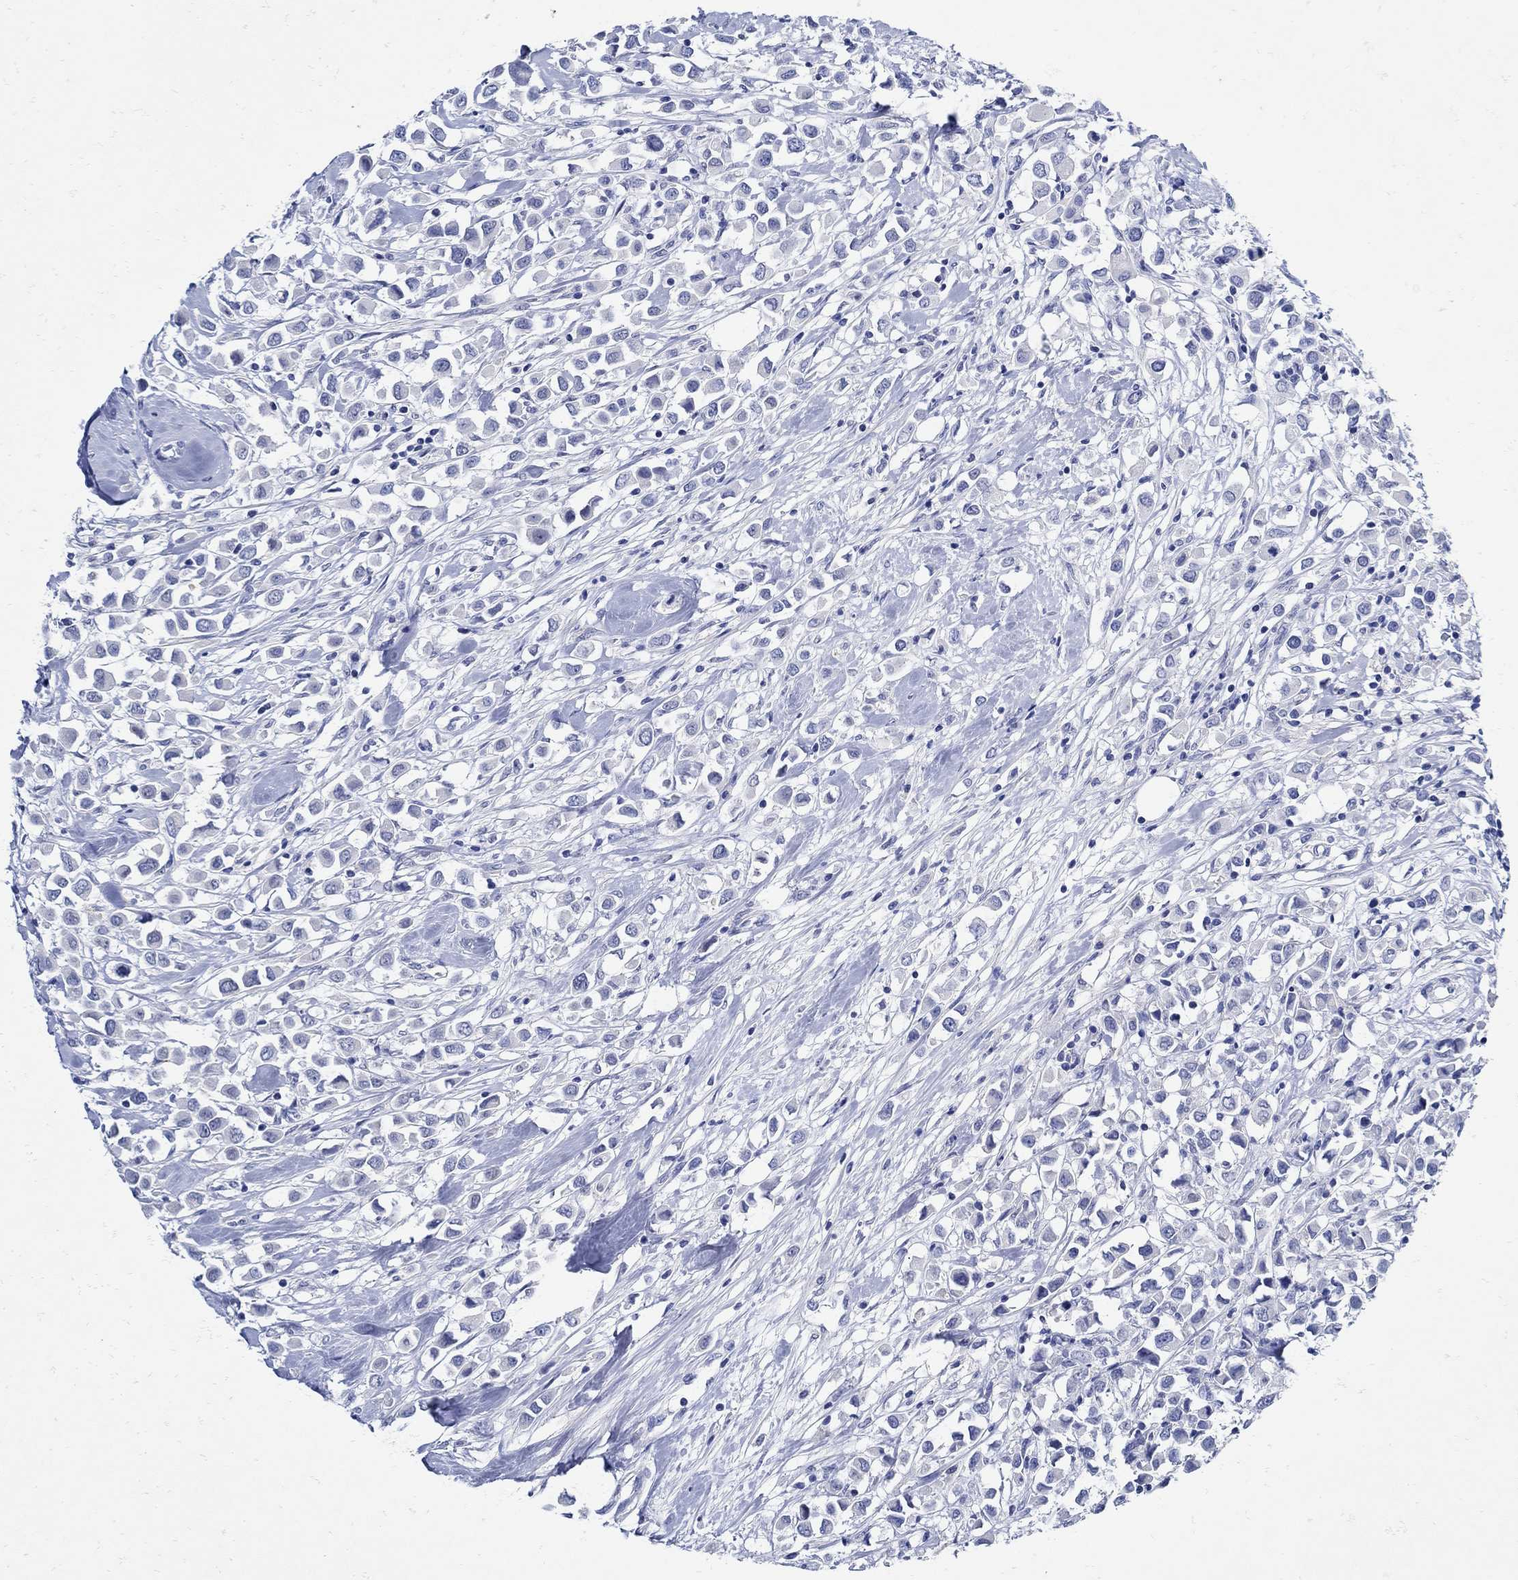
{"staining": {"intensity": "negative", "quantity": "none", "location": "none"}, "tissue": "breast cancer", "cell_type": "Tumor cells", "image_type": "cancer", "snomed": [{"axis": "morphology", "description": "Duct carcinoma"}, {"axis": "topography", "description": "Breast"}], "caption": "The photomicrograph exhibits no staining of tumor cells in intraductal carcinoma (breast).", "gene": "NOS1", "patient": {"sex": "female", "age": 61}}